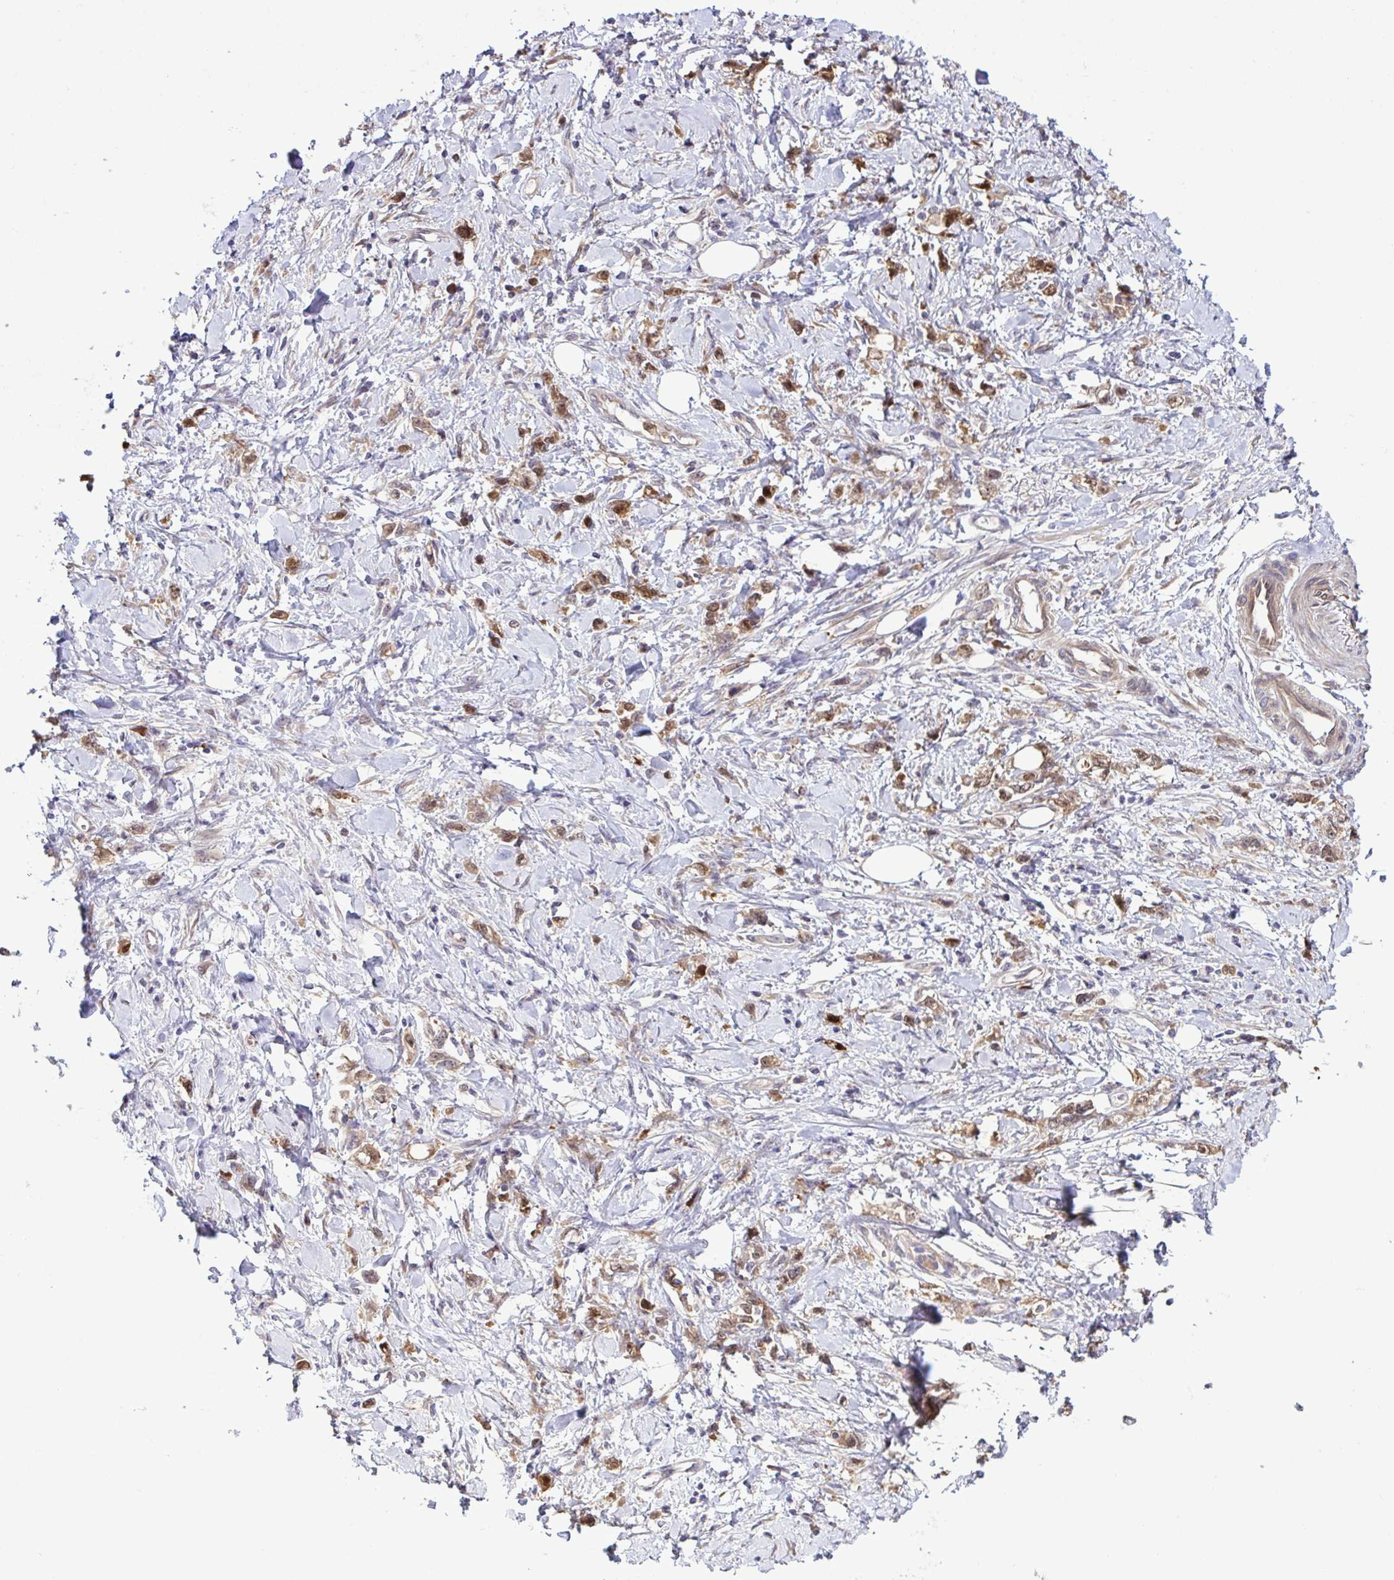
{"staining": {"intensity": "moderate", "quantity": ">75%", "location": "cytoplasmic/membranous,nuclear"}, "tissue": "stomach cancer", "cell_type": "Tumor cells", "image_type": "cancer", "snomed": [{"axis": "morphology", "description": "Adenocarcinoma, NOS"}, {"axis": "topography", "description": "Stomach"}], "caption": "Stomach cancer stained for a protein exhibits moderate cytoplasmic/membranous and nuclear positivity in tumor cells.", "gene": "CMPK1", "patient": {"sex": "female", "age": 76}}